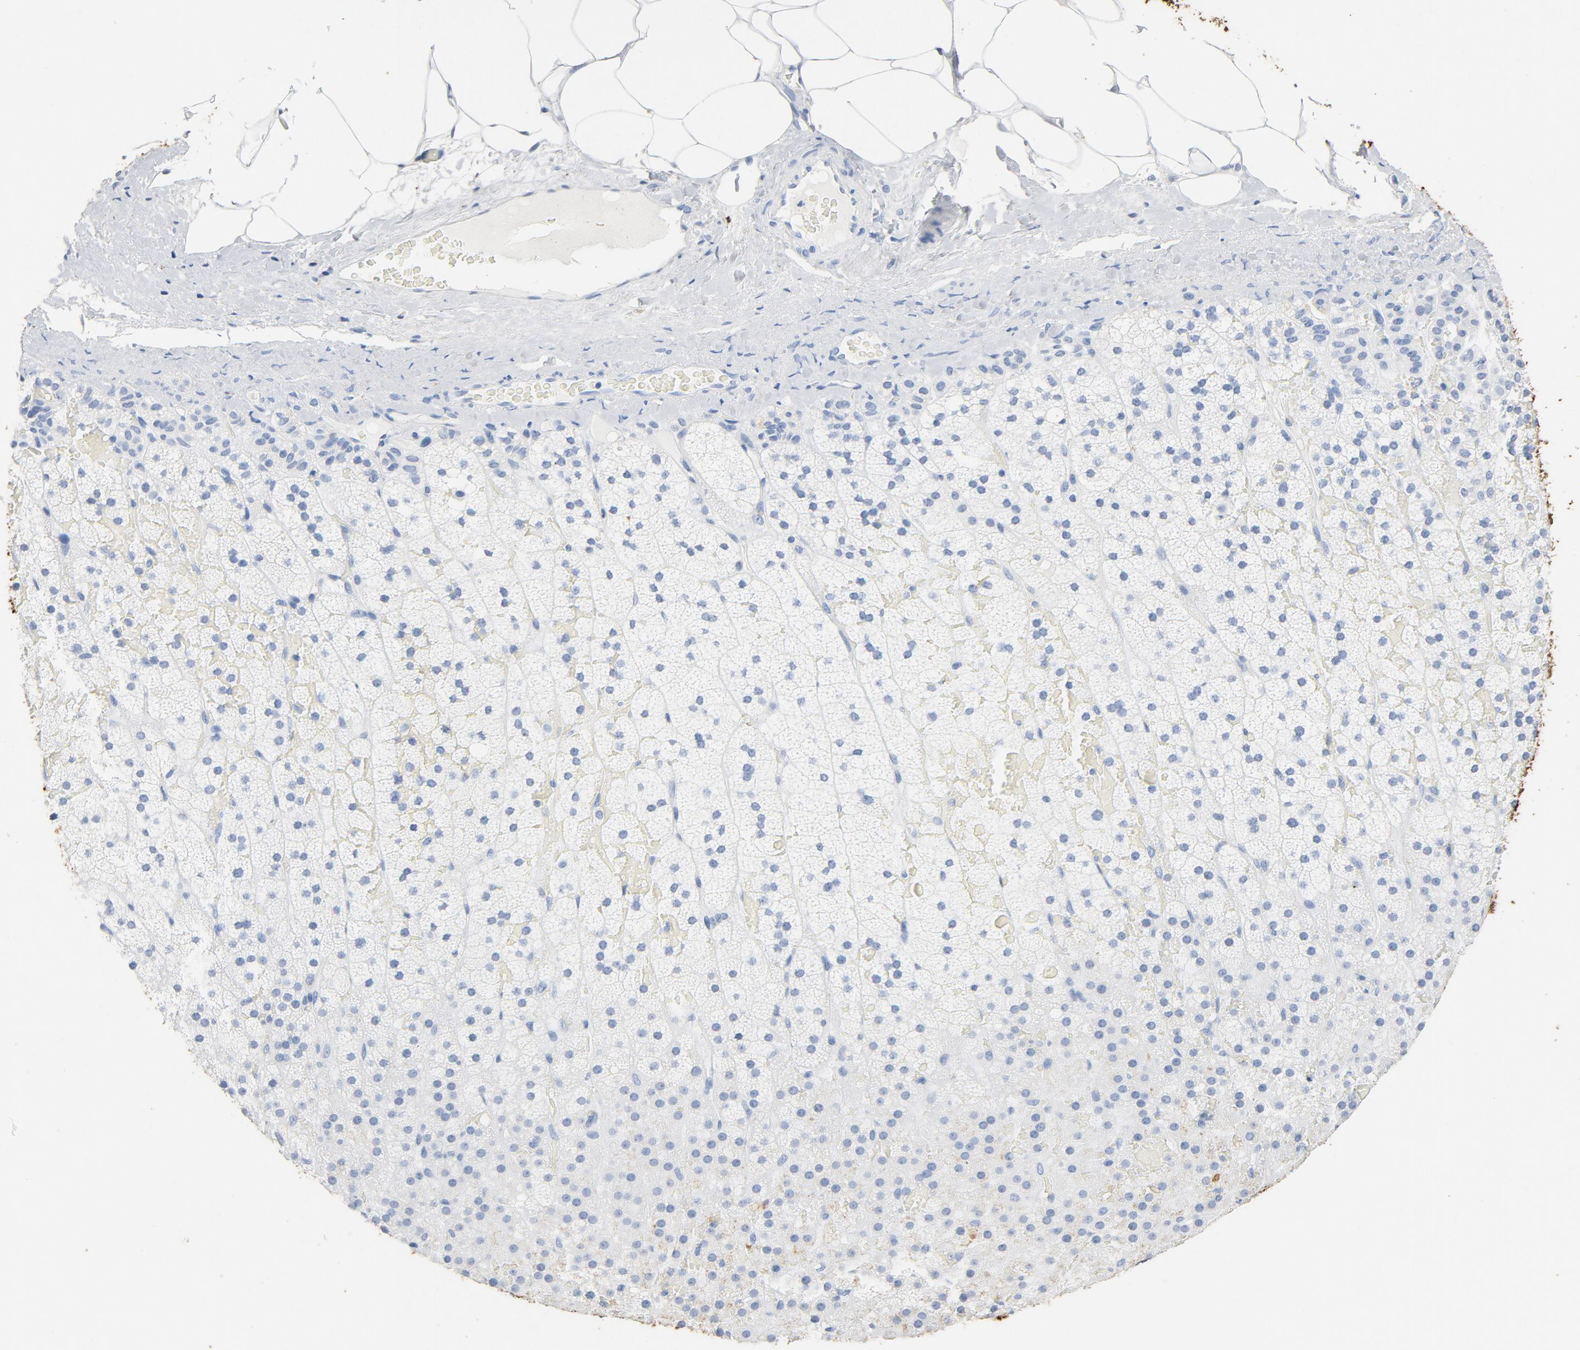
{"staining": {"intensity": "moderate", "quantity": "<25%", "location": "cytoplasmic/membranous"}, "tissue": "adrenal gland", "cell_type": "Glandular cells", "image_type": "normal", "snomed": [{"axis": "morphology", "description": "Normal tissue, NOS"}, {"axis": "topography", "description": "Adrenal gland"}], "caption": "Approximately <25% of glandular cells in benign human adrenal gland display moderate cytoplasmic/membranous protein expression as visualized by brown immunohistochemical staining.", "gene": "PTPRB", "patient": {"sex": "male", "age": 35}}